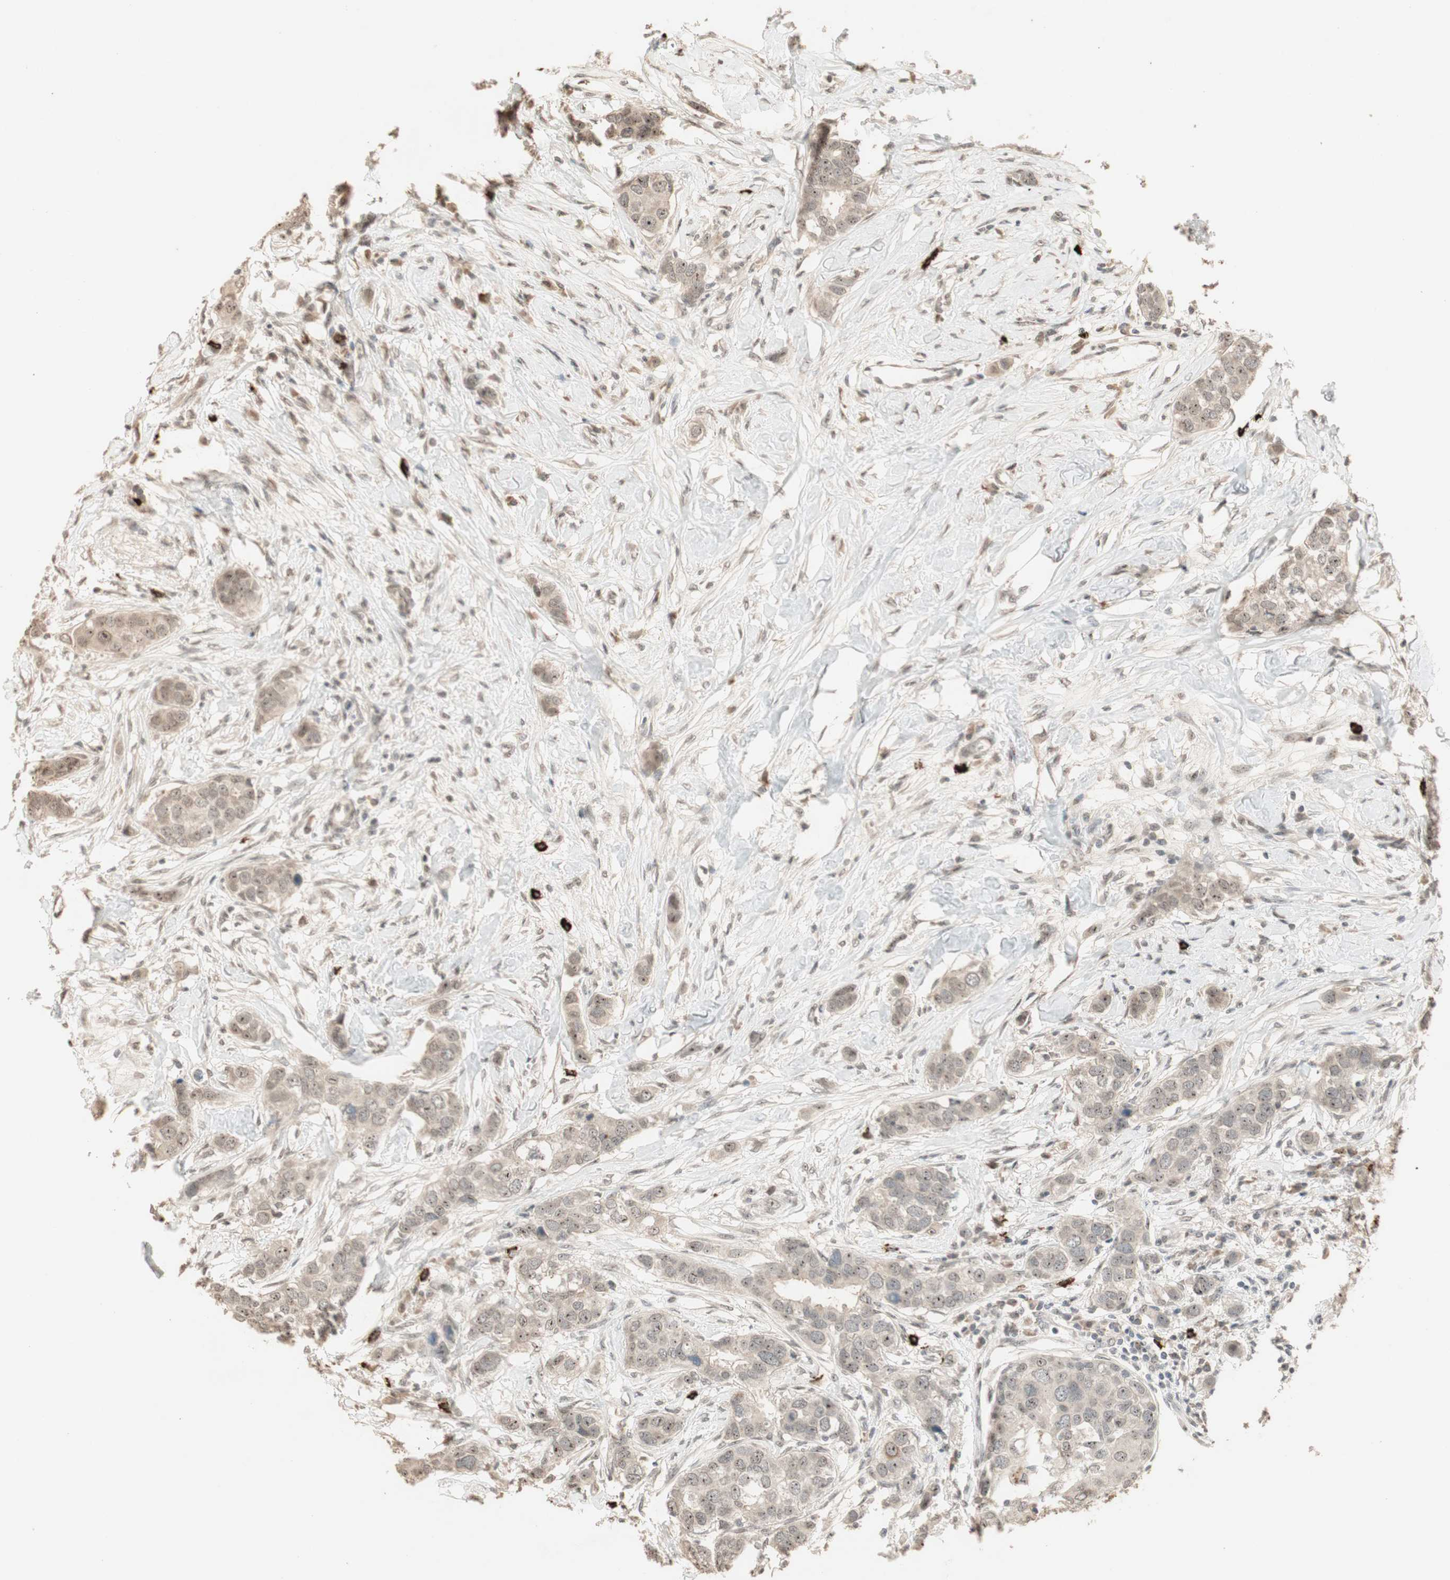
{"staining": {"intensity": "moderate", "quantity": ">75%", "location": "nuclear"}, "tissue": "breast cancer", "cell_type": "Tumor cells", "image_type": "cancer", "snomed": [{"axis": "morphology", "description": "Duct carcinoma"}, {"axis": "topography", "description": "Breast"}], "caption": "An immunohistochemistry (IHC) histopathology image of neoplastic tissue is shown. Protein staining in brown shows moderate nuclear positivity in breast cancer within tumor cells.", "gene": "ETV4", "patient": {"sex": "female", "age": 50}}